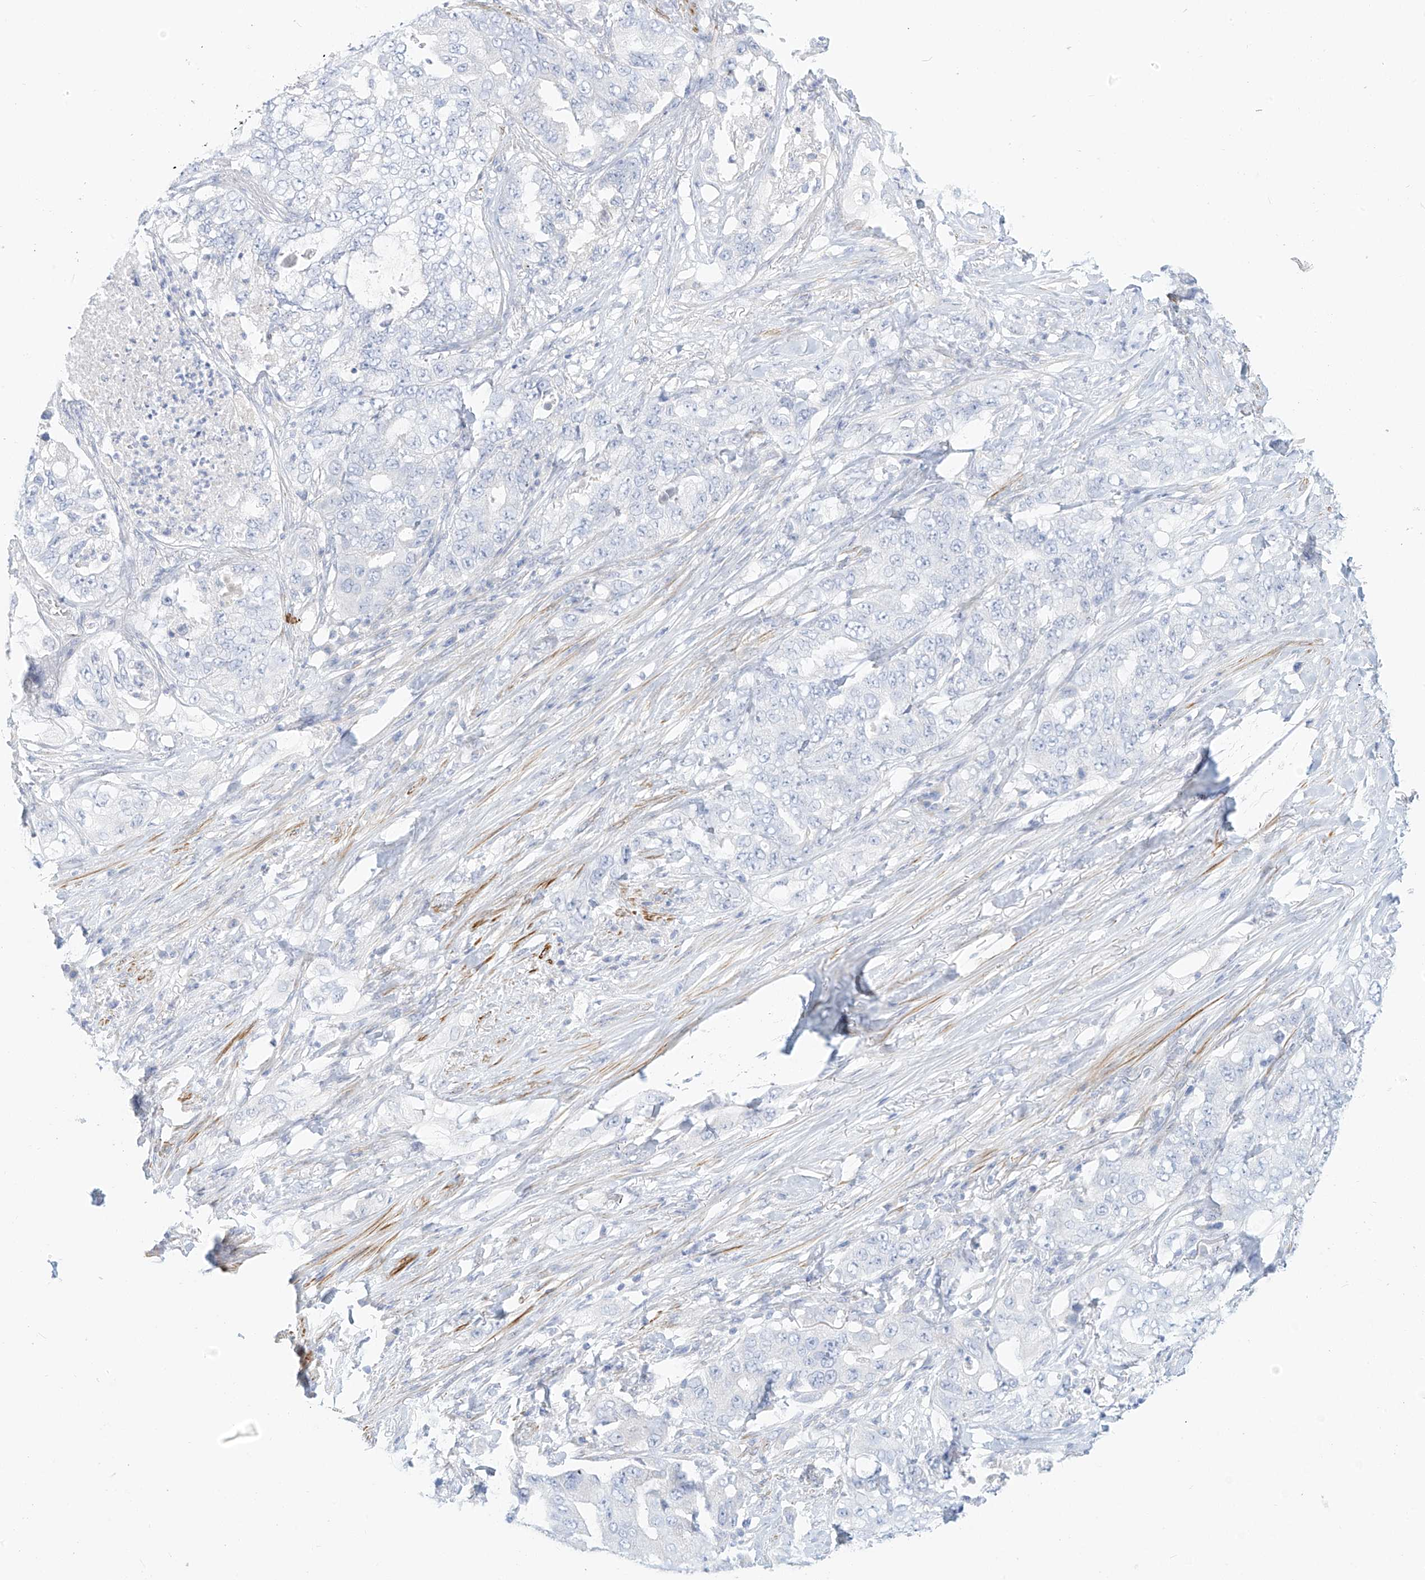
{"staining": {"intensity": "negative", "quantity": "none", "location": "none"}, "tissue": "lung cancer", "cell_type": "Tumor cells", "image_type": "cancer", "snomed": [{"axis": "morphology", "description": "Adenocarcinoma, NOS"}, {"axis": "topography", "description": "Lung"}], "caption": "Lung cancer (adenocarcinoma) stained for a protein using IHC displays no expression tumor cells.", "gene": "ST3GAL5", "patient": {"sex": "female", "age": 51}}